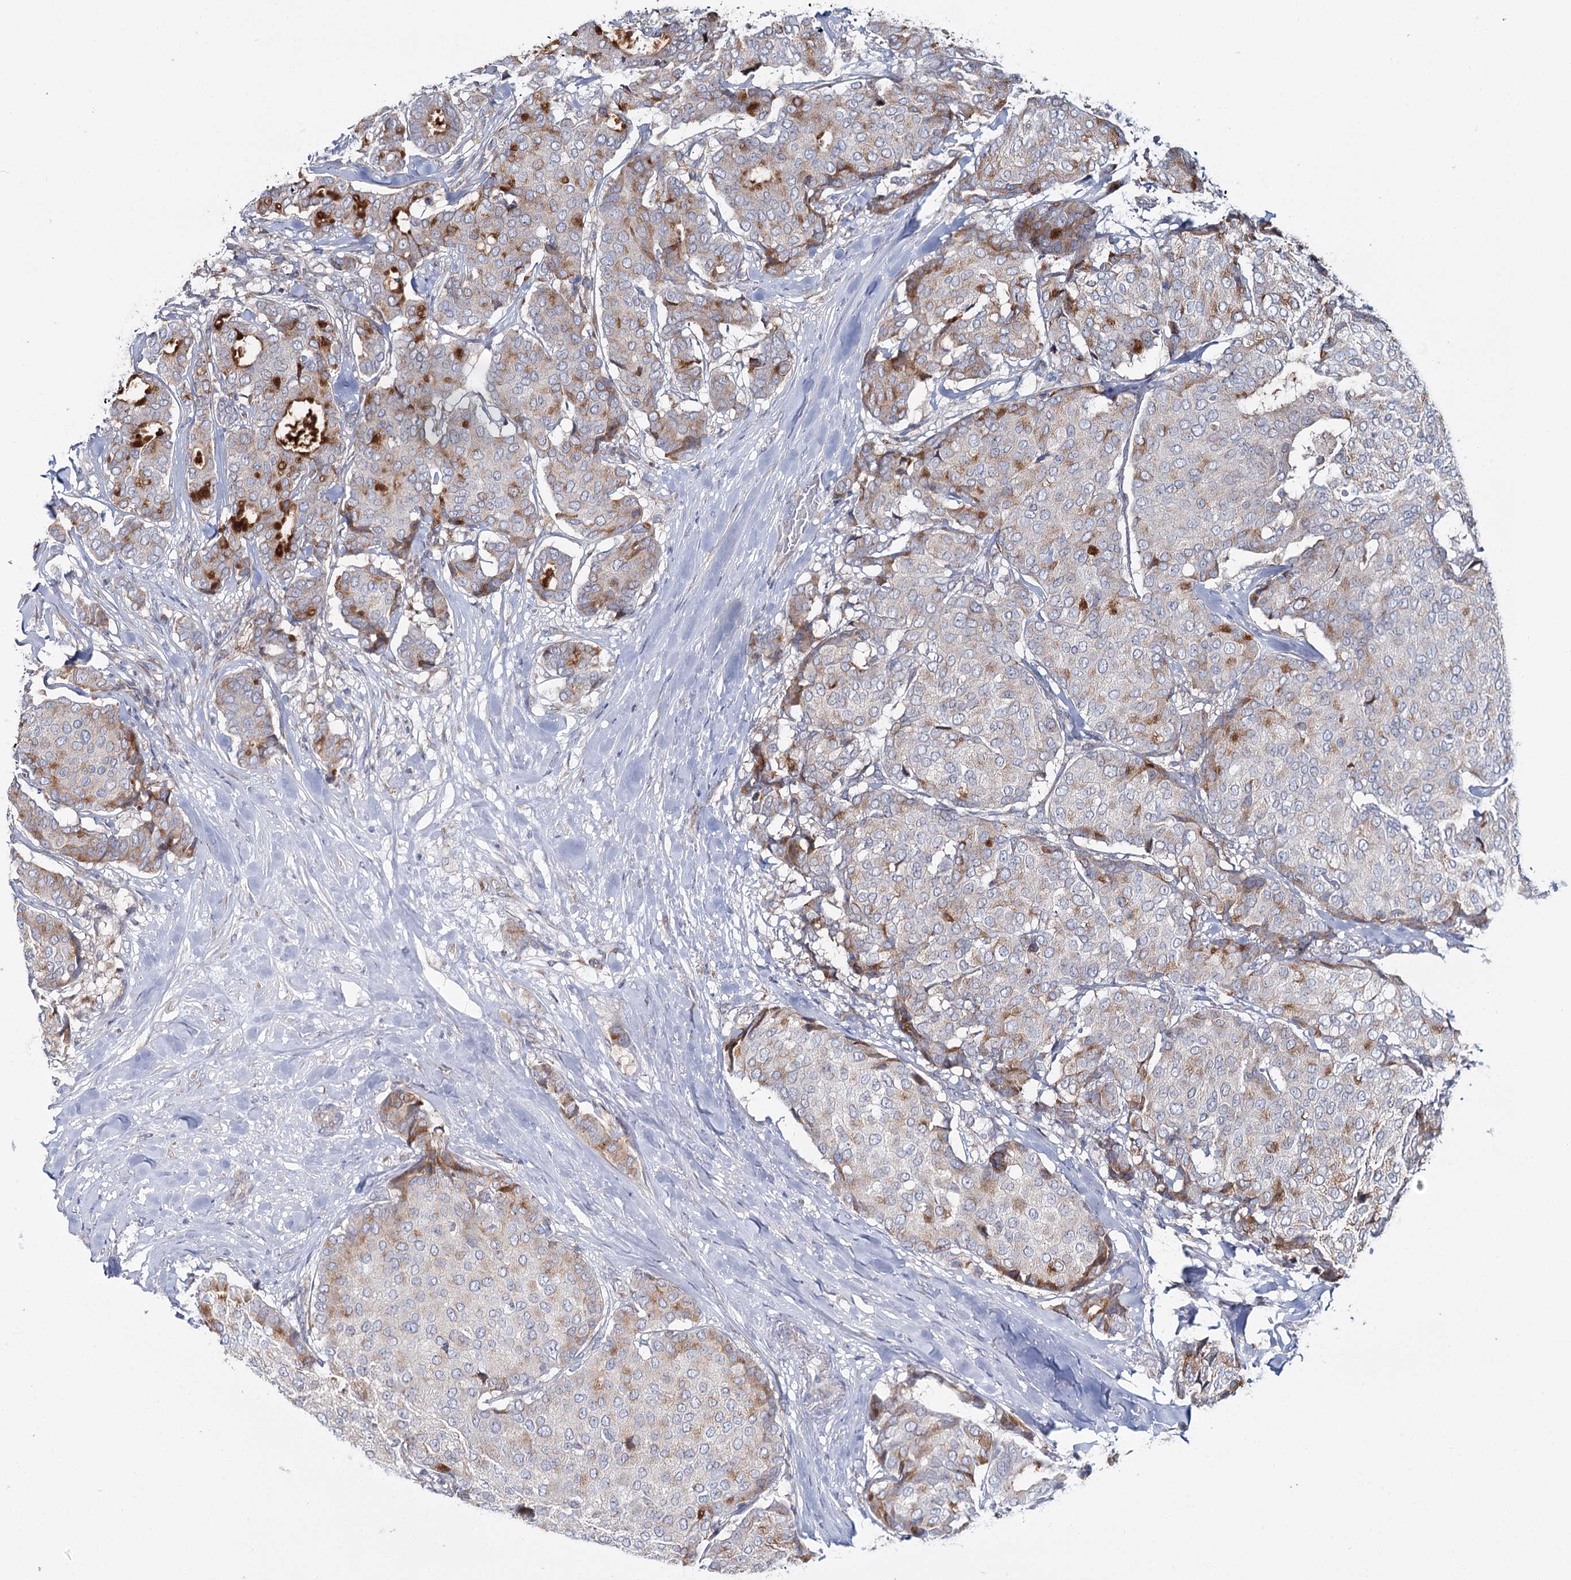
{"staining": {"intensity": "weak", "quantity": "<25%", "location": "cytoplasmic/membranous"}, "tissue": "breast cancer", "cell_type": "Tumor cells", "image_type": "cancer", "snomed": [{"axis": "morphology", "description": "Duct carcinoma"}, {"axis": "topography", "description": "Breast"}], "caption": "Human infiltrating ductal carcinoma (breast) stained for a protein using immunohistochemistry exhibits no positivity in tumor cells.", "gene": "CPLANE1", "patient": {"sex": "female", "age": 75}}